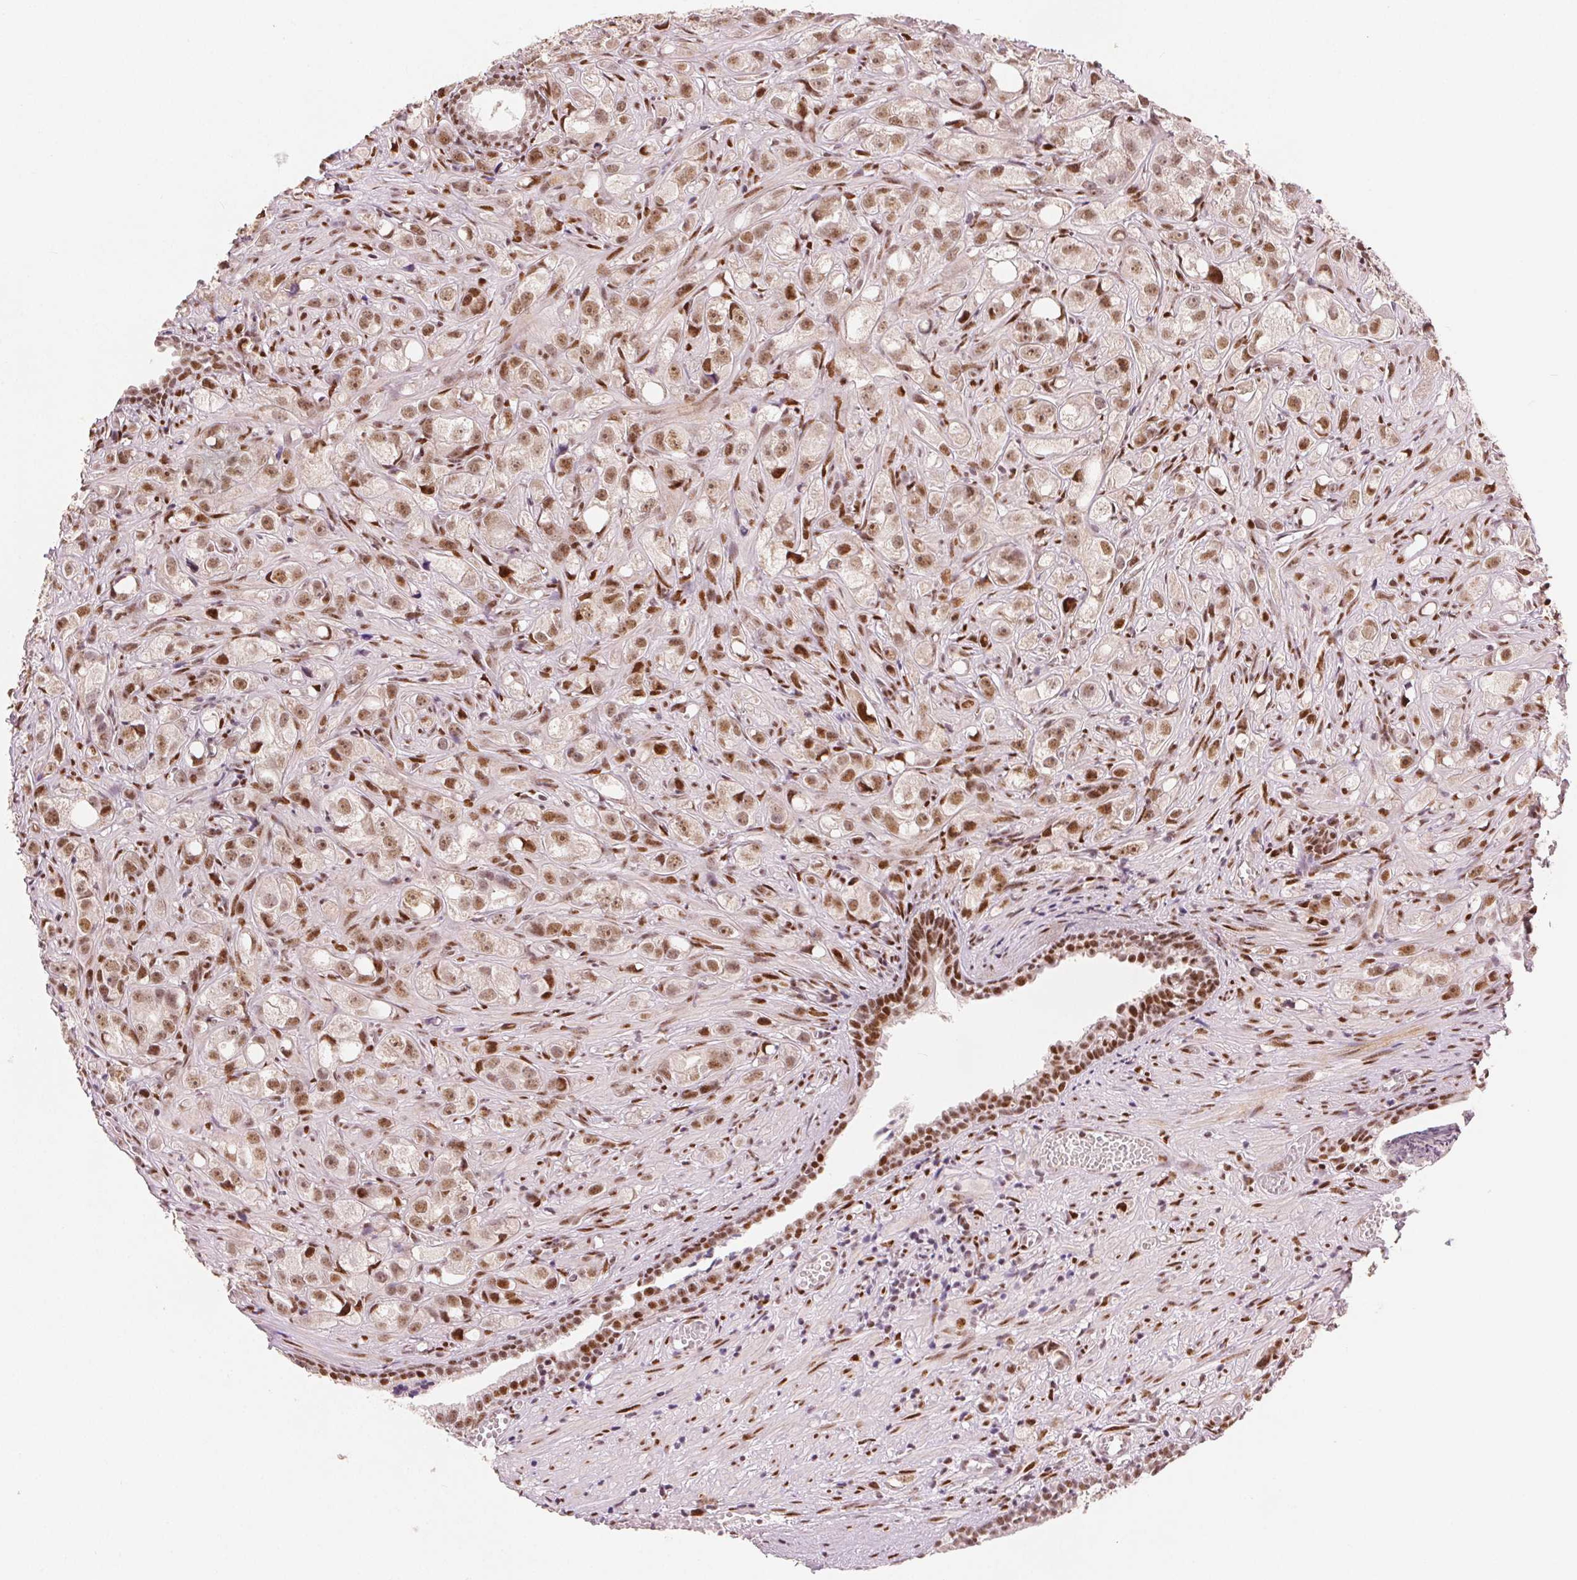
{"staining": {"intensity": "moderate", "quantity": ">75%", "location": "nuclear"}, "tissue": "prostate cancer", "cell_type": "Tumor cells", "image_type": "cancer", "snomed": [{"axis": "morphology", "description": "Adenocarcinoma, High grade"}, {"axis": "topography", "description": "Prostate"}], "caption": "Immunohistochemical staining of human adenocarcinoma (high-grade) (prostate) reveals medium levels of moderate nuclear protein staining in about >75% of tumor cells. The staining is performed using DAB brown chromogen to label protein expression. The nuclei are counter-stained blue using hematoxylin.", "gene": "ZNF703", "patient": {"sex": "male", "age": 75}}